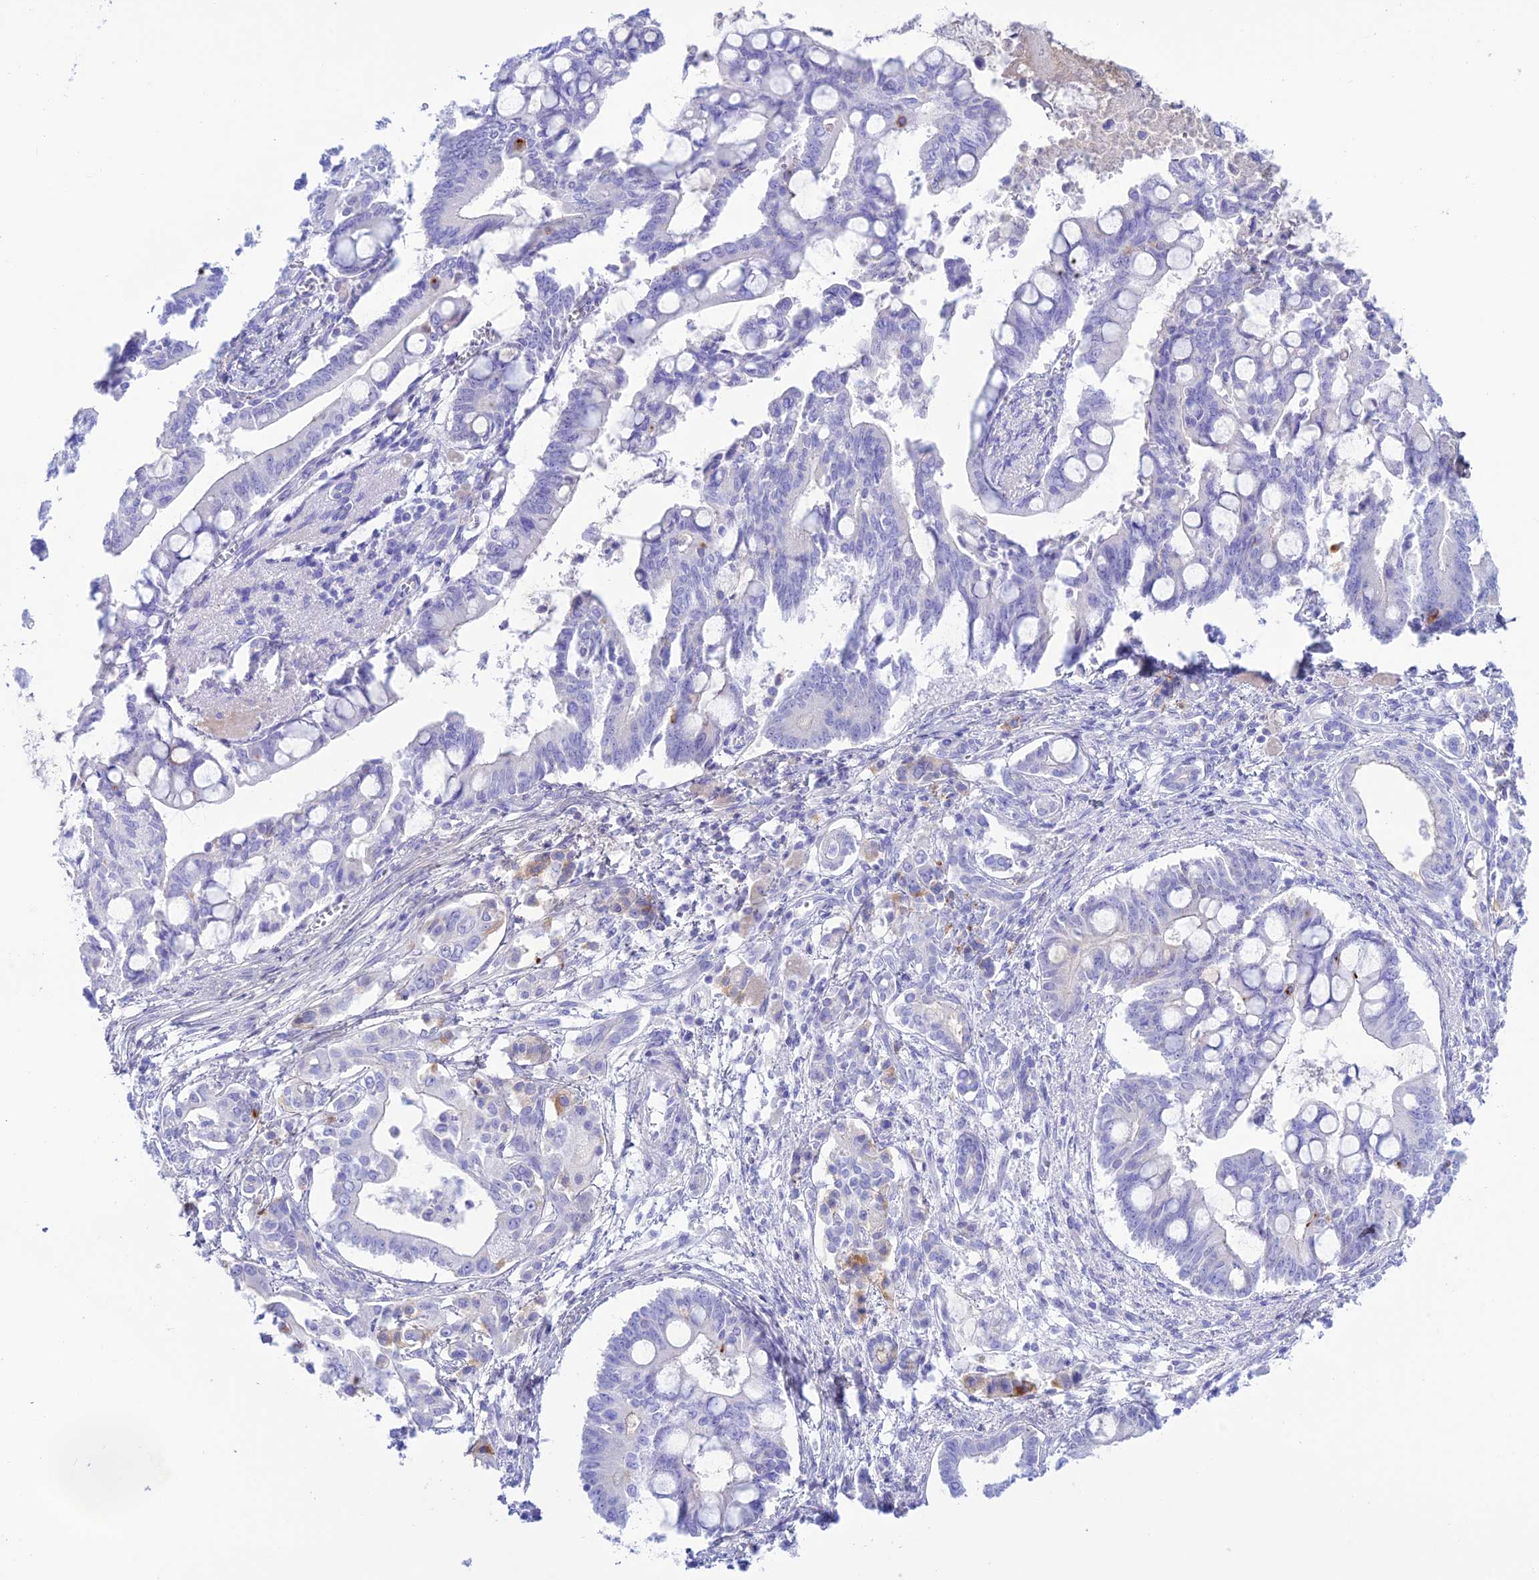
{"staining": {"intensity": "negative", "quantity": "none", "location": "none"}, "tissue": "pancreatic cancer", "cell_type": "Tumor cells", "image_type": "cancer", "snomed": [{"axis": "morphology", "description": "Adenocarcinoma, NOS"}, {"axis": "topography", "description": "Pancreas"}], "caption": "High power microscopy image of an IHC histopathology image of pancreatic adenocarcinoma, revealing no significant expression in tumor cells.", "gene": "PRNP", "patient": {"sex": "male", "age": 68}}